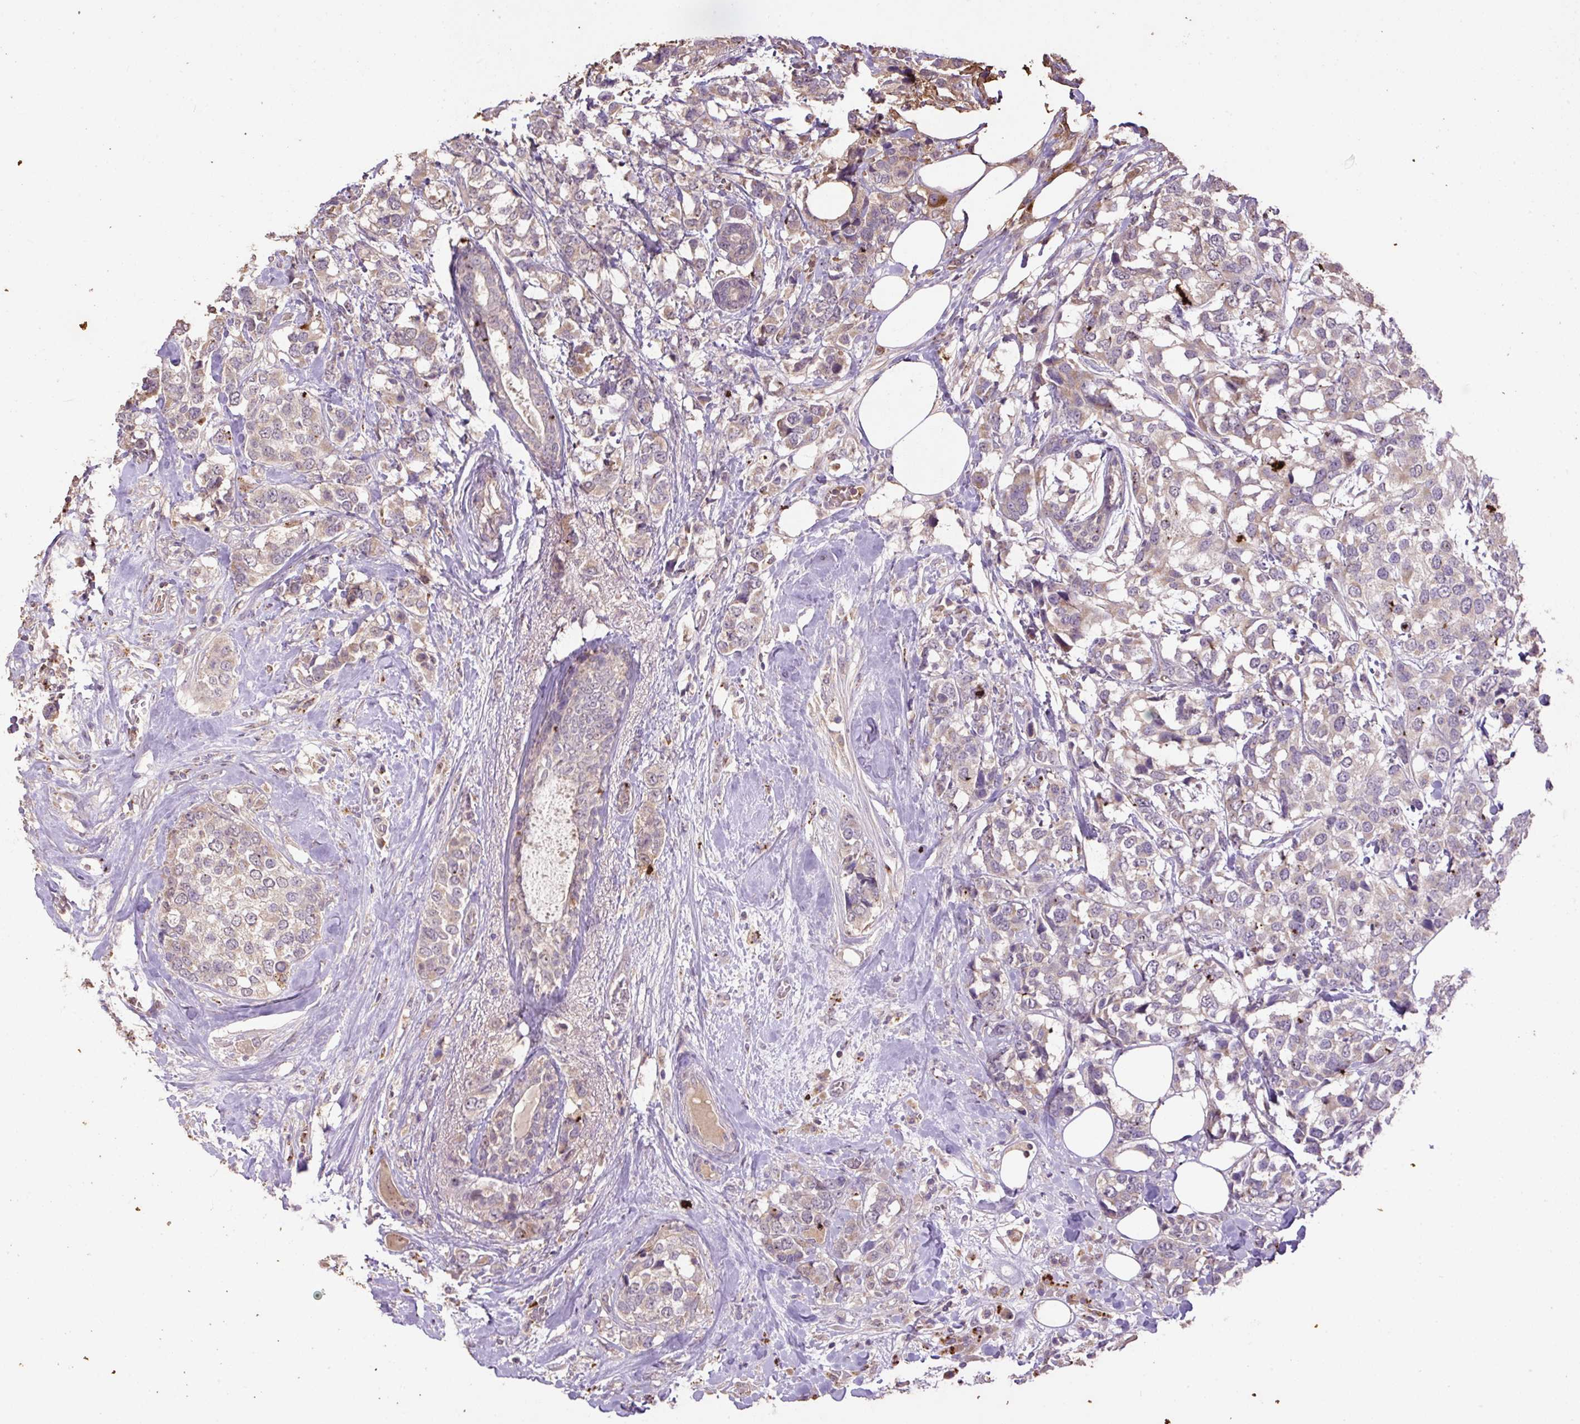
{"staining": {"intensity": "weak", "quantity": "25%-75%", "location": "cytoplasmic/membranous"}, "tissue": "breast cancer", "cell_type": "Tumor cells", "image_type": "cancer", "snomed": [{"axis": "morphology", "description": "Lobular carcinoma"}, {"axis": "topography", "description": "Breast"}], "caption": "Approximately 25%-75% of tumor cells in human breast cancer demonstrate weak cytoplasmic/membranous protein positivity as visualized by brown immunohistochemical staining.", "gene": "LRTM2", "patient": {"sex": "female", "age": 59}}